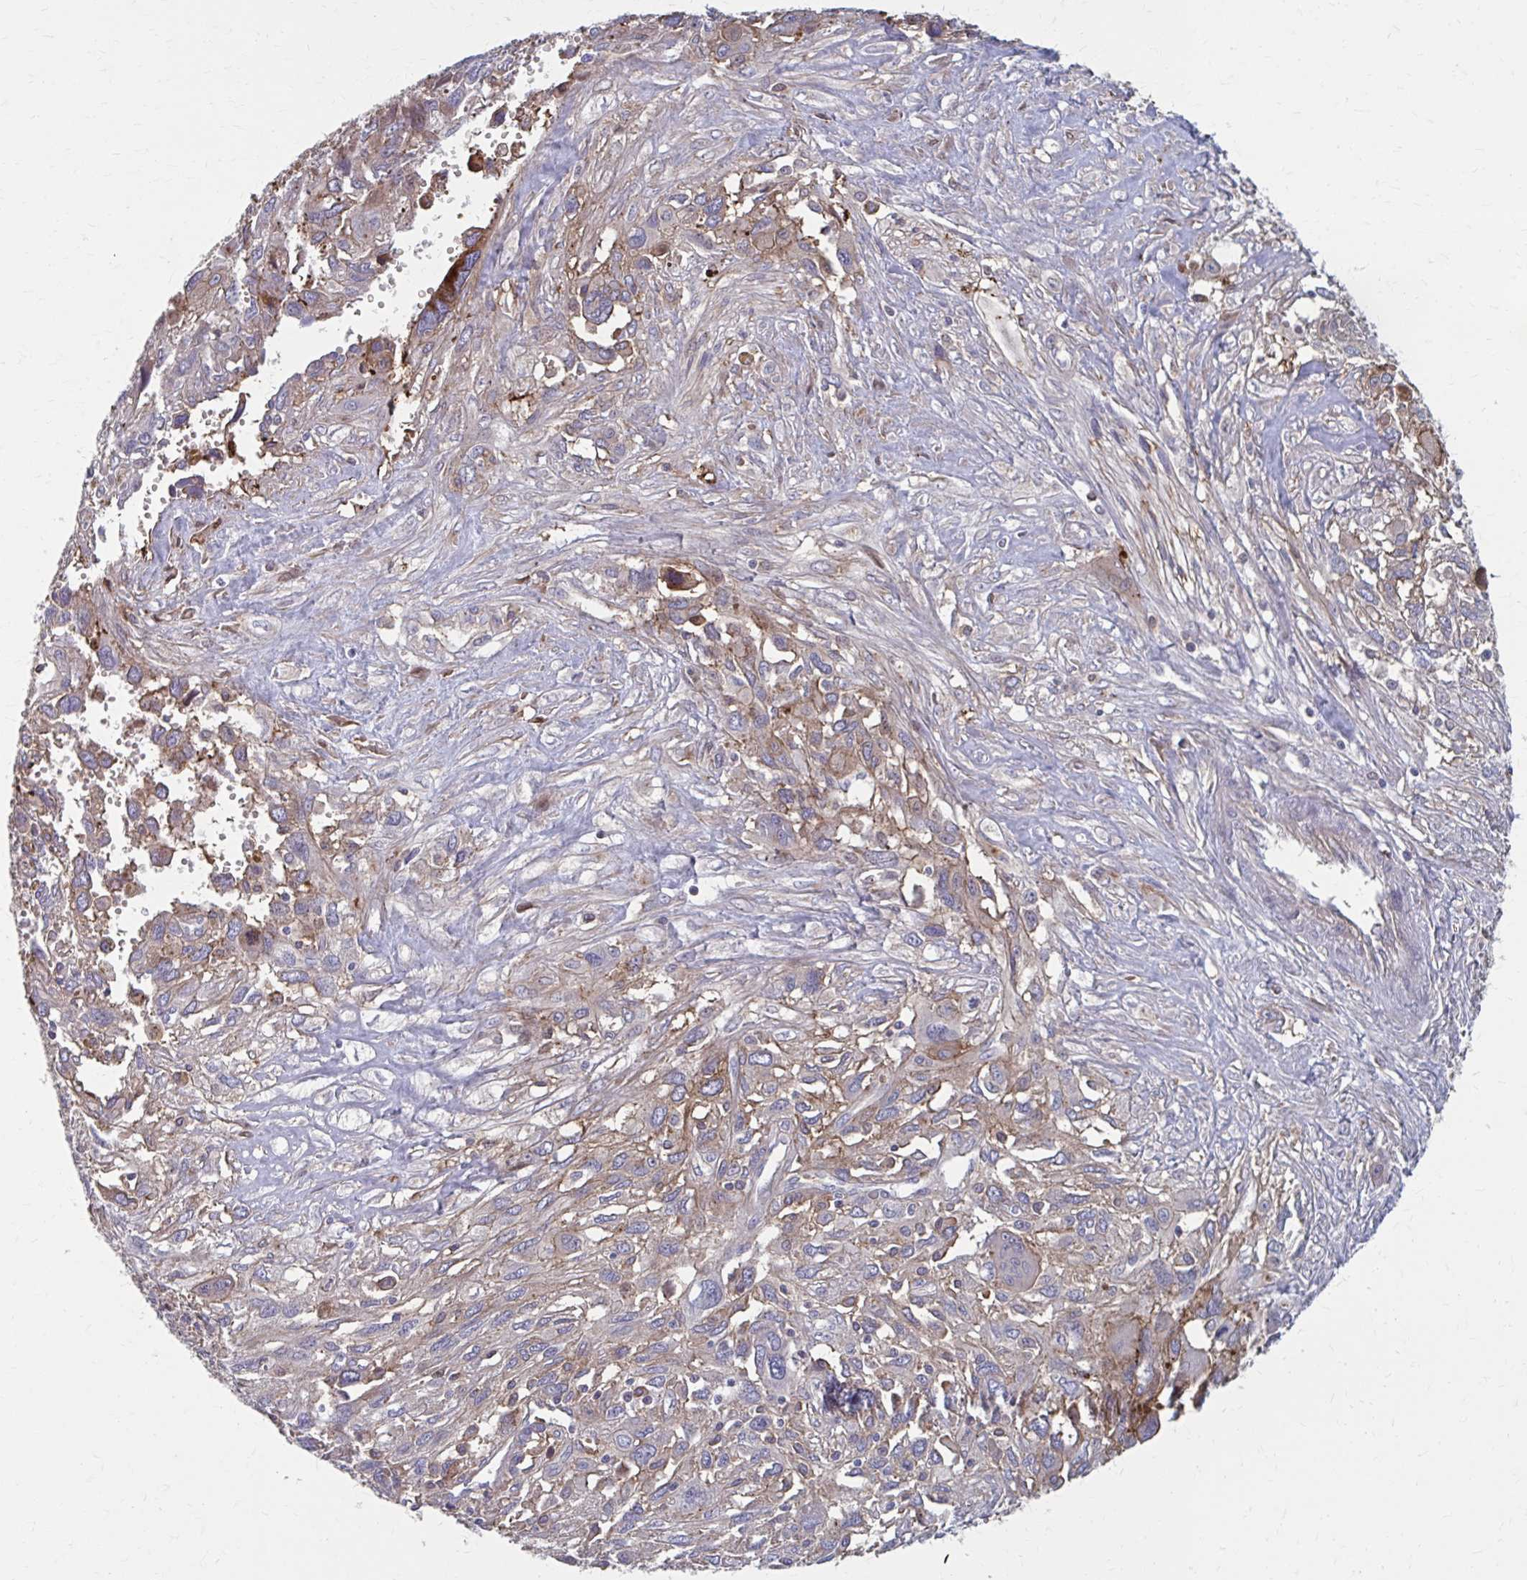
{"staining": {"intensity": "weak", "quantity": "25%-75%", "location": "cytoplasmic/membranous"}, "tissue": "pancreatic cancer", "cell_type": "Tumor cells", "image_type": "cancer", "snomed": [{"axis": "morphology", "description": "Adenocarcinoma, NOS"}, {"axis": "topography", "description": "Pancreas"}], "caption": "Tumor cells show low levels of weak cytoplasmic/membranous staining in approximately 25%-75% of cells in pancreatic cancer (adenocarcinoma).", "gene": "MMP14", "patient": {"sex": "female", "age": 47}}